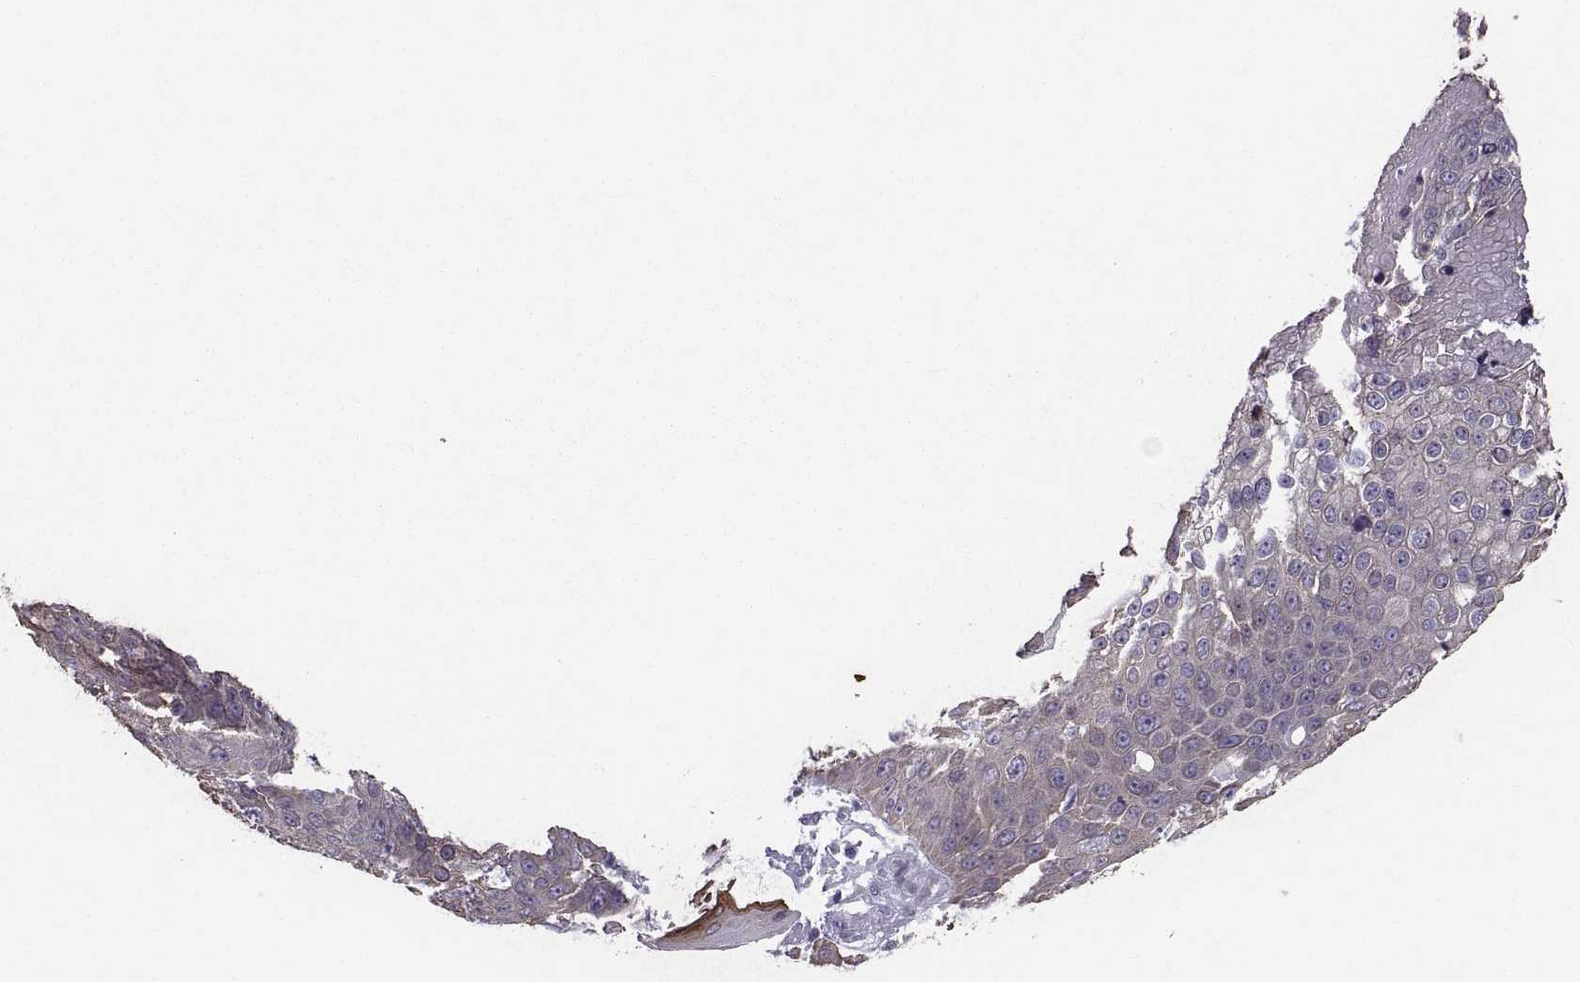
{"staining": {"intensity": "weak", "quantity": "25%-75%", "location": "cytoplasmic/membranous"}, "tissue": "skin cancer", "cell_type": "Tumor cells", "image_type": "cancer", "snomed": [{"axis": "morphology", "description": "Squamous cell carcinoma, NOS"}, {"axis": "topography", "description": "Skin"}], "caption": "An image of human skin squamous cell carcinoma stained for a protein reveals weak cytoplasmic/membranous brown staining in tumor cells. The staining was performed using DAB to visualize the protein expression in brown, while the nuclei were stained in blue with hematoxylin (Magnification: 20x).", "gene": "KRT77", "patient": {"sex": "male", "age": 71}}